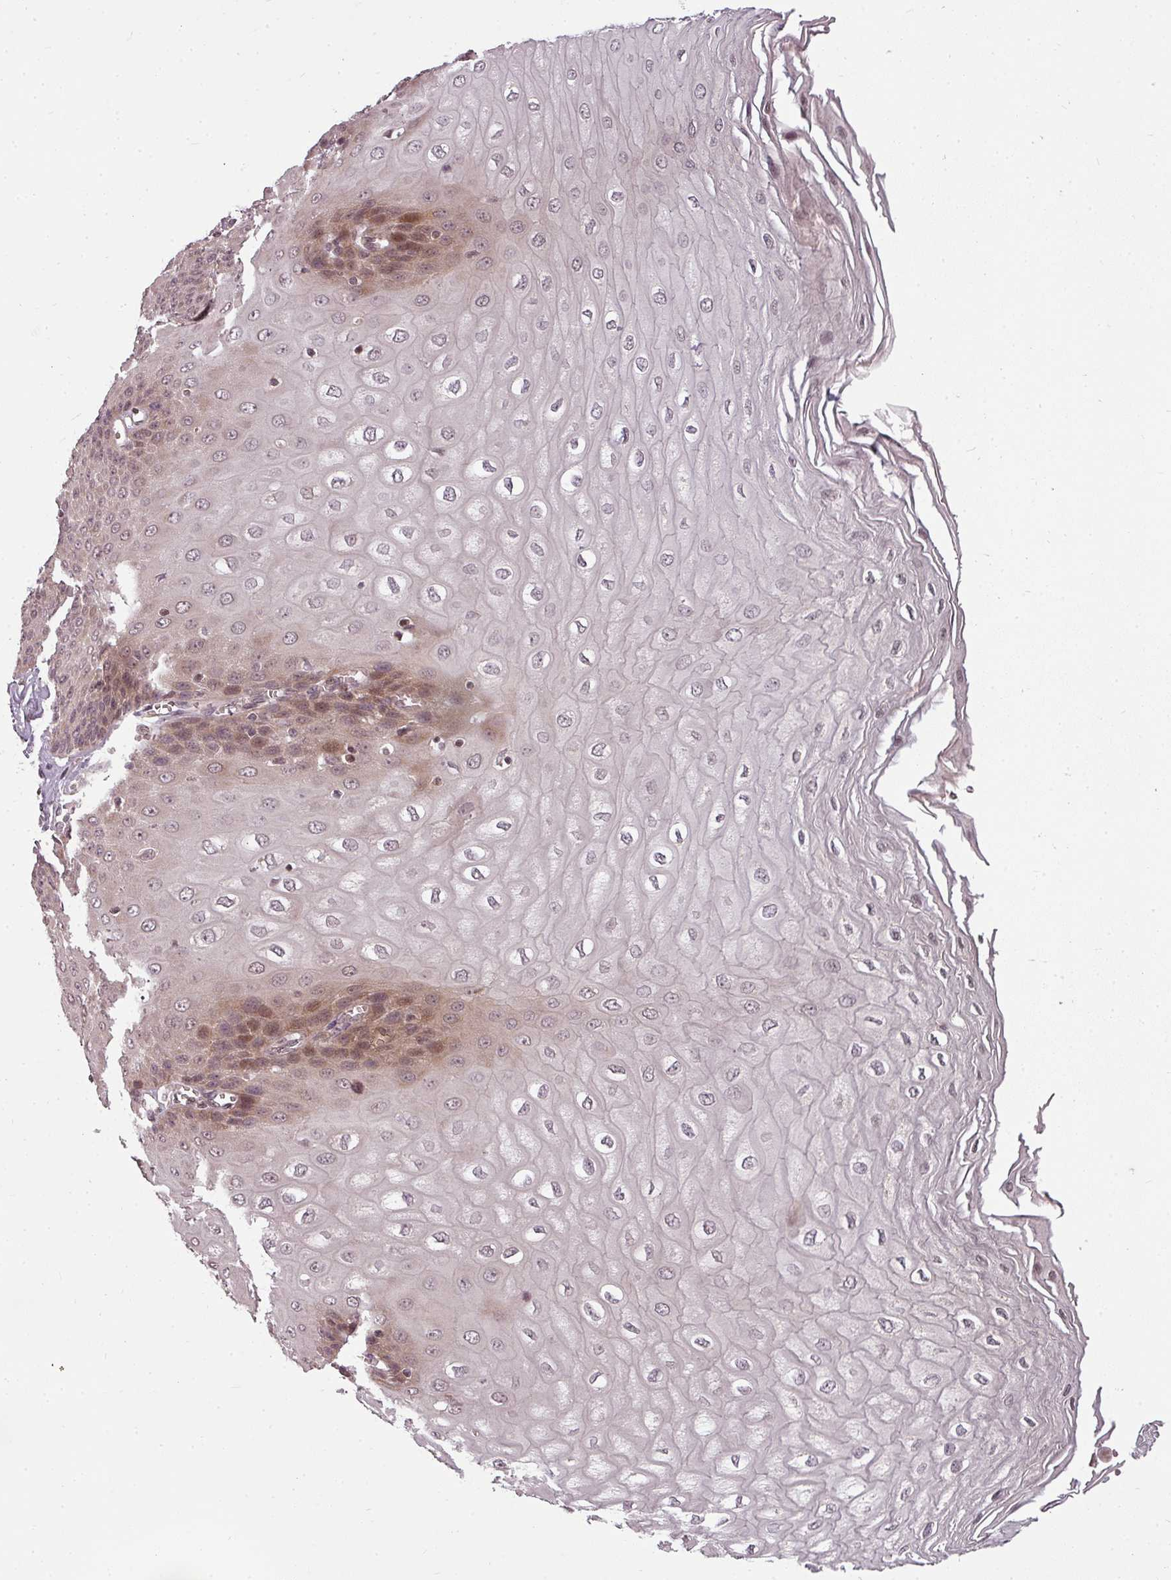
{"staining": {"intensity": "moderate", "quantity": "25%-75%", "location": "cytoplasmic/membranous"}, "tissue": "esophagus", "cell_type": "Squamous epithelial cells", "image_type": "normal", "snomed": [{"axis": "morphology", "description": "Normal tissue, NOS"}, {"axis": "topography", "description": "Esophagus"}], "caption": "Moderate cytoplasmic/membranous staining is appreciated in about 25%-75% of squamous epithelial cells in benign esophagus.", "gene": "CLIC1", "patient": {"sex": "male", "age": 60}}